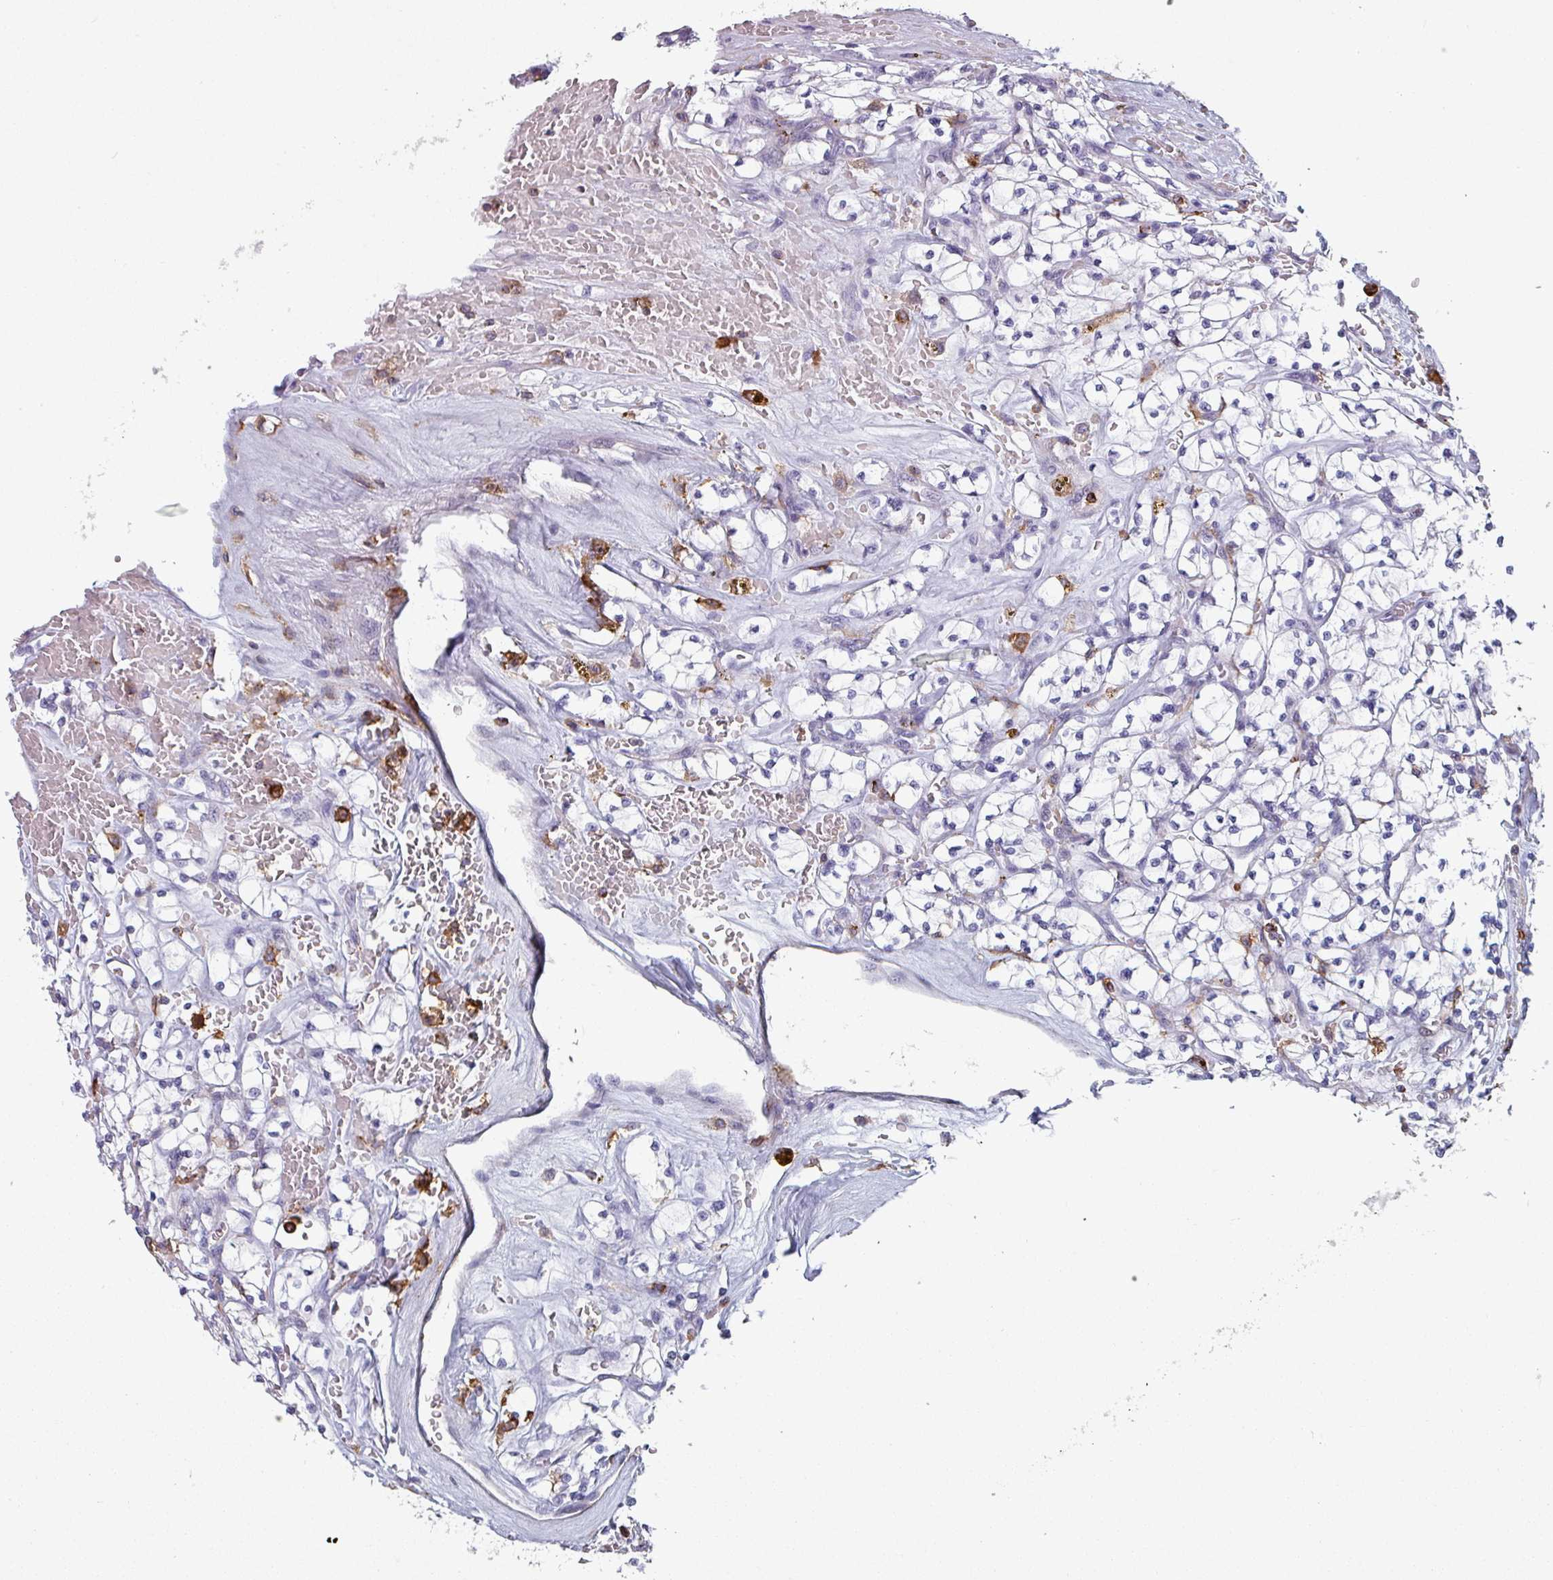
{"staining": {"intensity": "negative", "quantity": "none", "location": "none"}, "tissue": "renal cancer", "cell_type": "Tumor cells", "image_type": "cancer", "snomed": [{"axis": "morphology", "description": "Adenocarcinoma, NOS"}, {"axis": "topography", "description": "Kidney"}], "caption": "This image is of adenocarcinoma (renal) stained with immunohistochemistry to label a protein in brown with the nuclei are counter-stained blue. There is no expression in tumor cells. (Stains: DAB (3,3'-diaminobenzidine) IHC with hematoxylin counter stain, Microscopy: brightfield microscopy at high magnification).", "gene": "EXOSC5", "patient": {"sex": "female", "age": 64}}